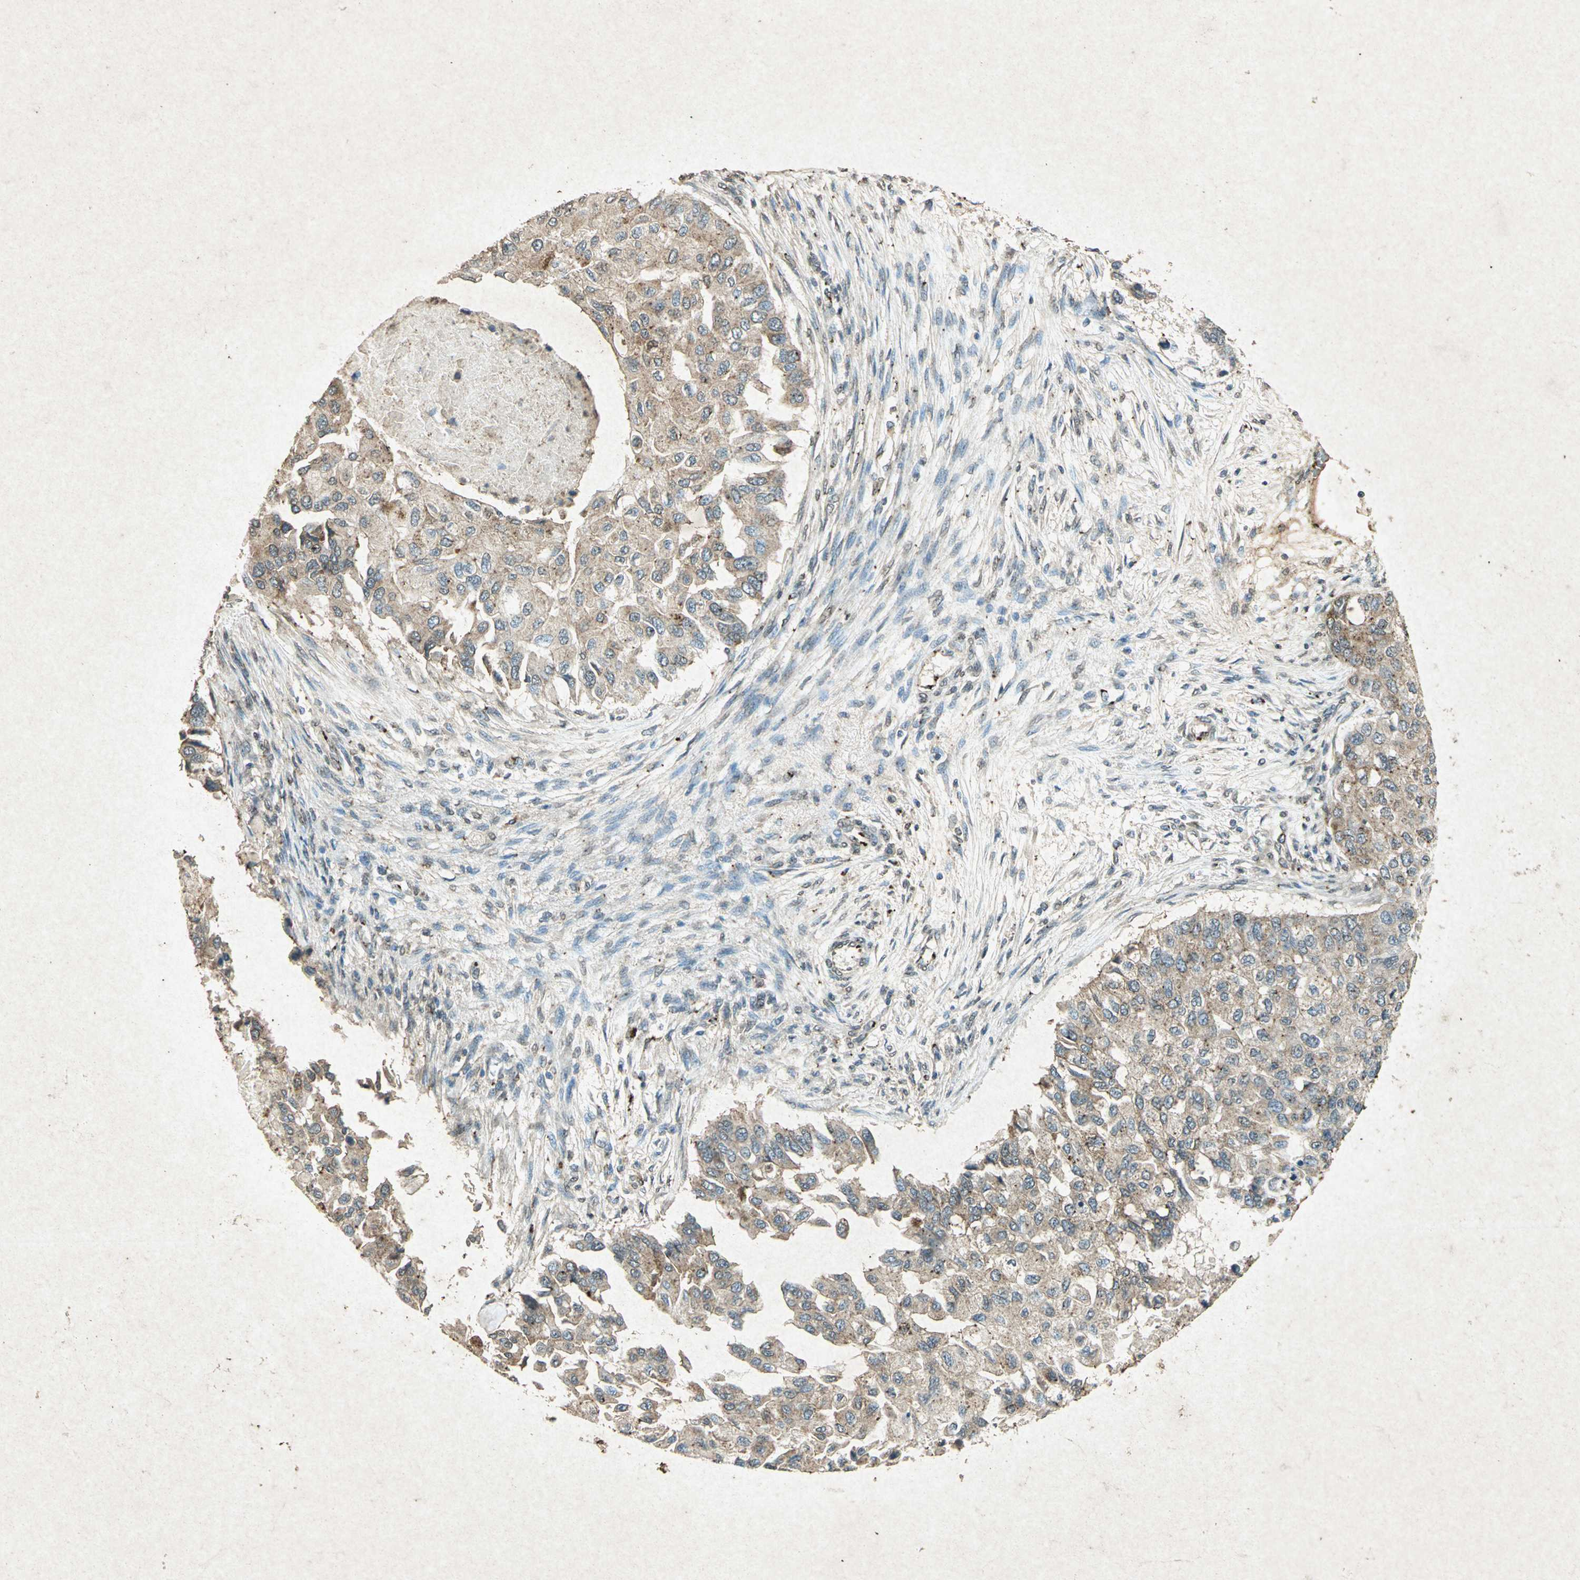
{"staining": {"intensity": "weak", "quantity": ">75%", "location": "cytoplasmic/membranous"}, "tissue": "breast cancer", "cell_type": "Tumor cells", "image_type": "cancer", "snomed": [{"axis": "morphology", "description": "Normal tissue, NOS"}, {"axis": "morphology", "description": "Duct carcinoma"}, {"axis": "topography", "description": "Breast"}], "caption": "Weak cytoplasmic/membranous staining is present in about >75% of tumor cells in breast cancer (invasive ductal carcinoma).", "gene": "PSEN1", "patient": {"sex": "female", "age": 49}}